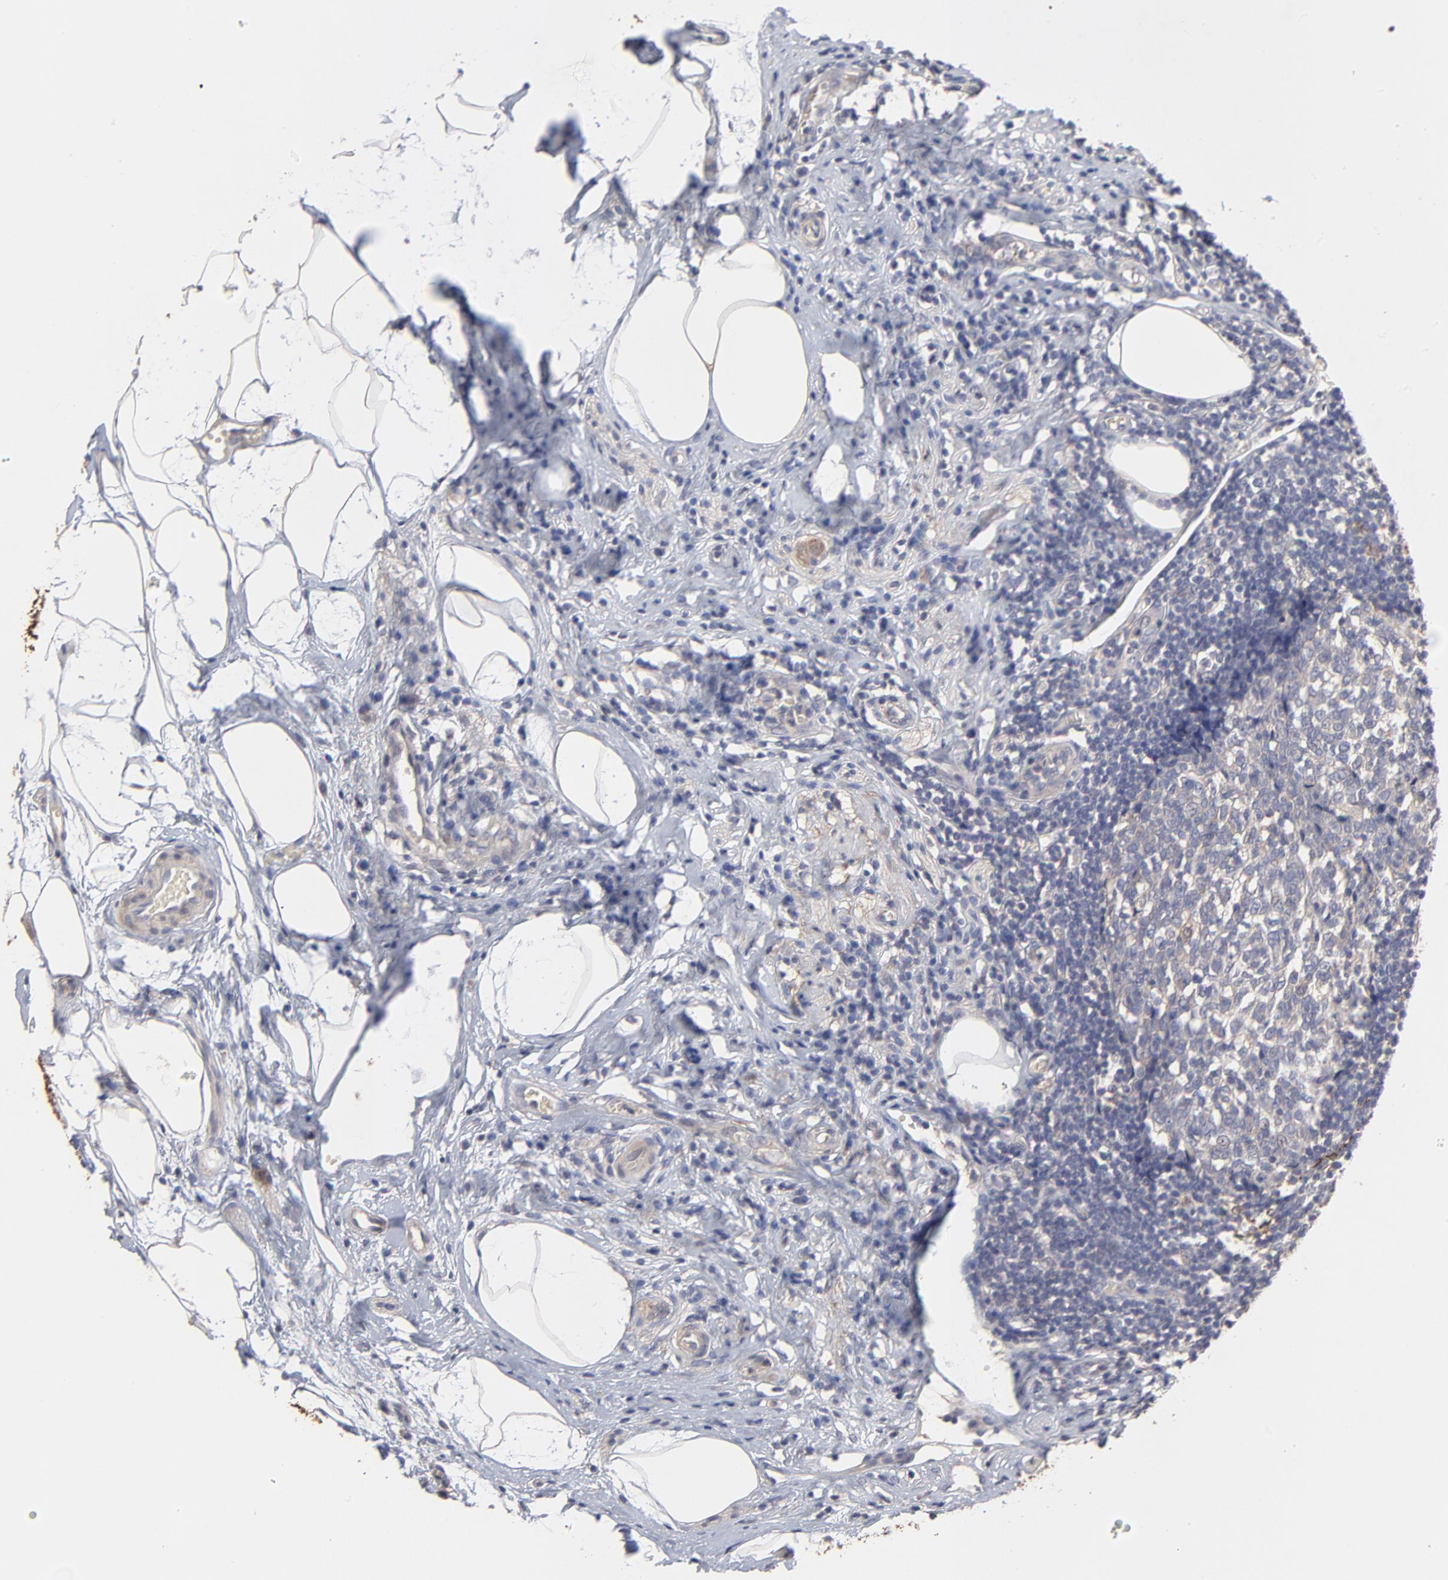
{"staining": {"intensity": "weak", "quantity": "25%-75%", "location": "cytoplasmic/membranous"}, "tissue": "appendix", "cell_type": "Lymphoid tissue", "image_type": "normal", "snomed": [{"axis": "morphology", "description": "Normal tissue, NOS"}, {"axis": "topography", "description": "Appendix"}], "caption": "A low amount of weak cytoplasmic/membranous expression is identified in approximately 25%-75% of lymphoid tissue in normal appendix. The protein of interest is stained brown, and the nuclei are stained in blue (DAB IHC with brightfield microscopy, high magnification).", "gene": "TANGO2", "patient": {"sex": "male", "age": 38}}